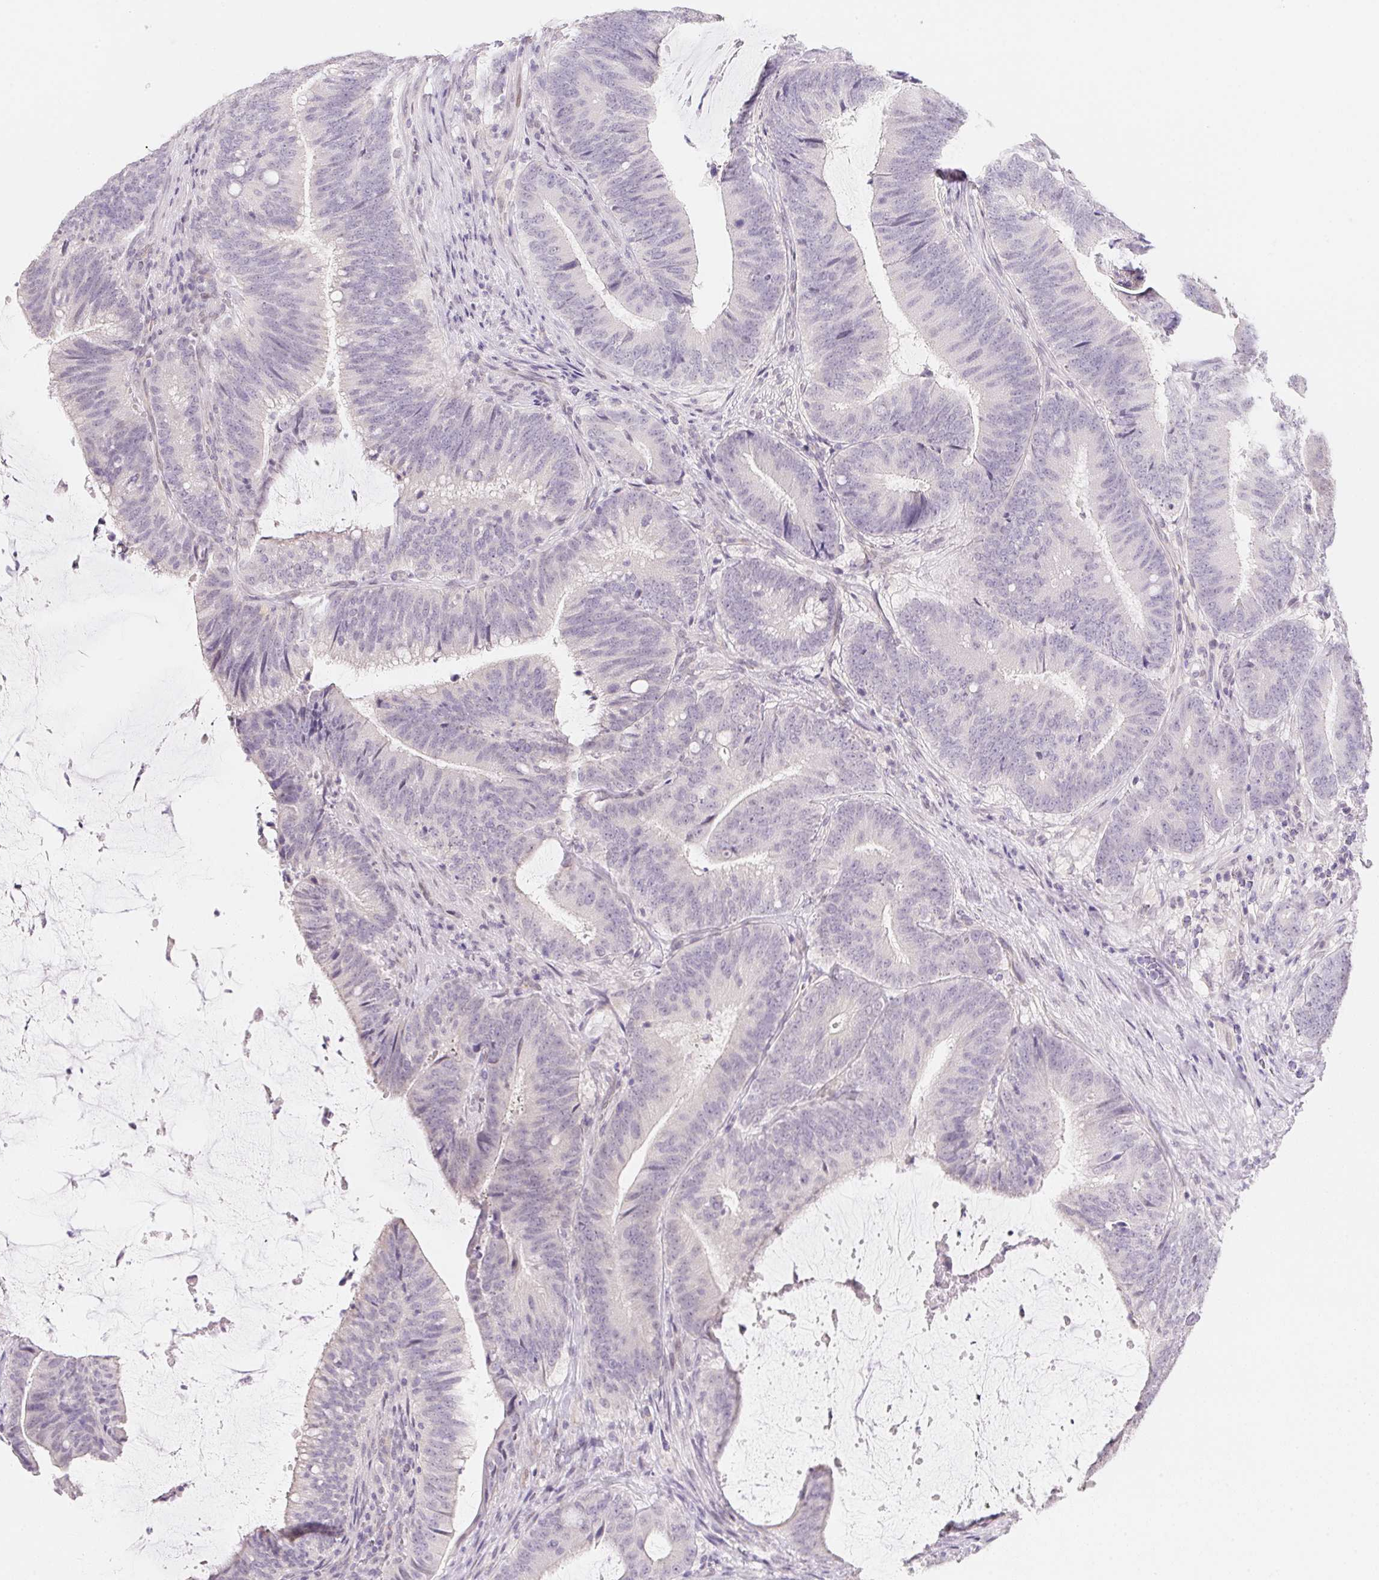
{"staining": {"intensity": "negative", "quantity": "none", "location": "none"}, "tissue": "colorectal cancer", "cell_type": "Tumor cells", "image_type": "cancer", "snomed": [{"axis": "morphology", "description": "Adenocarcinoma, NOS"}, {"axis": "topography", "description": "Colon"}], "caption": "Immunohistochemistry (IHC) of colorectal adenocarcinoma displays no positivity in tumor cells.", "gene": "MORC1", "patient": {"sex": "female", "age": 43}}